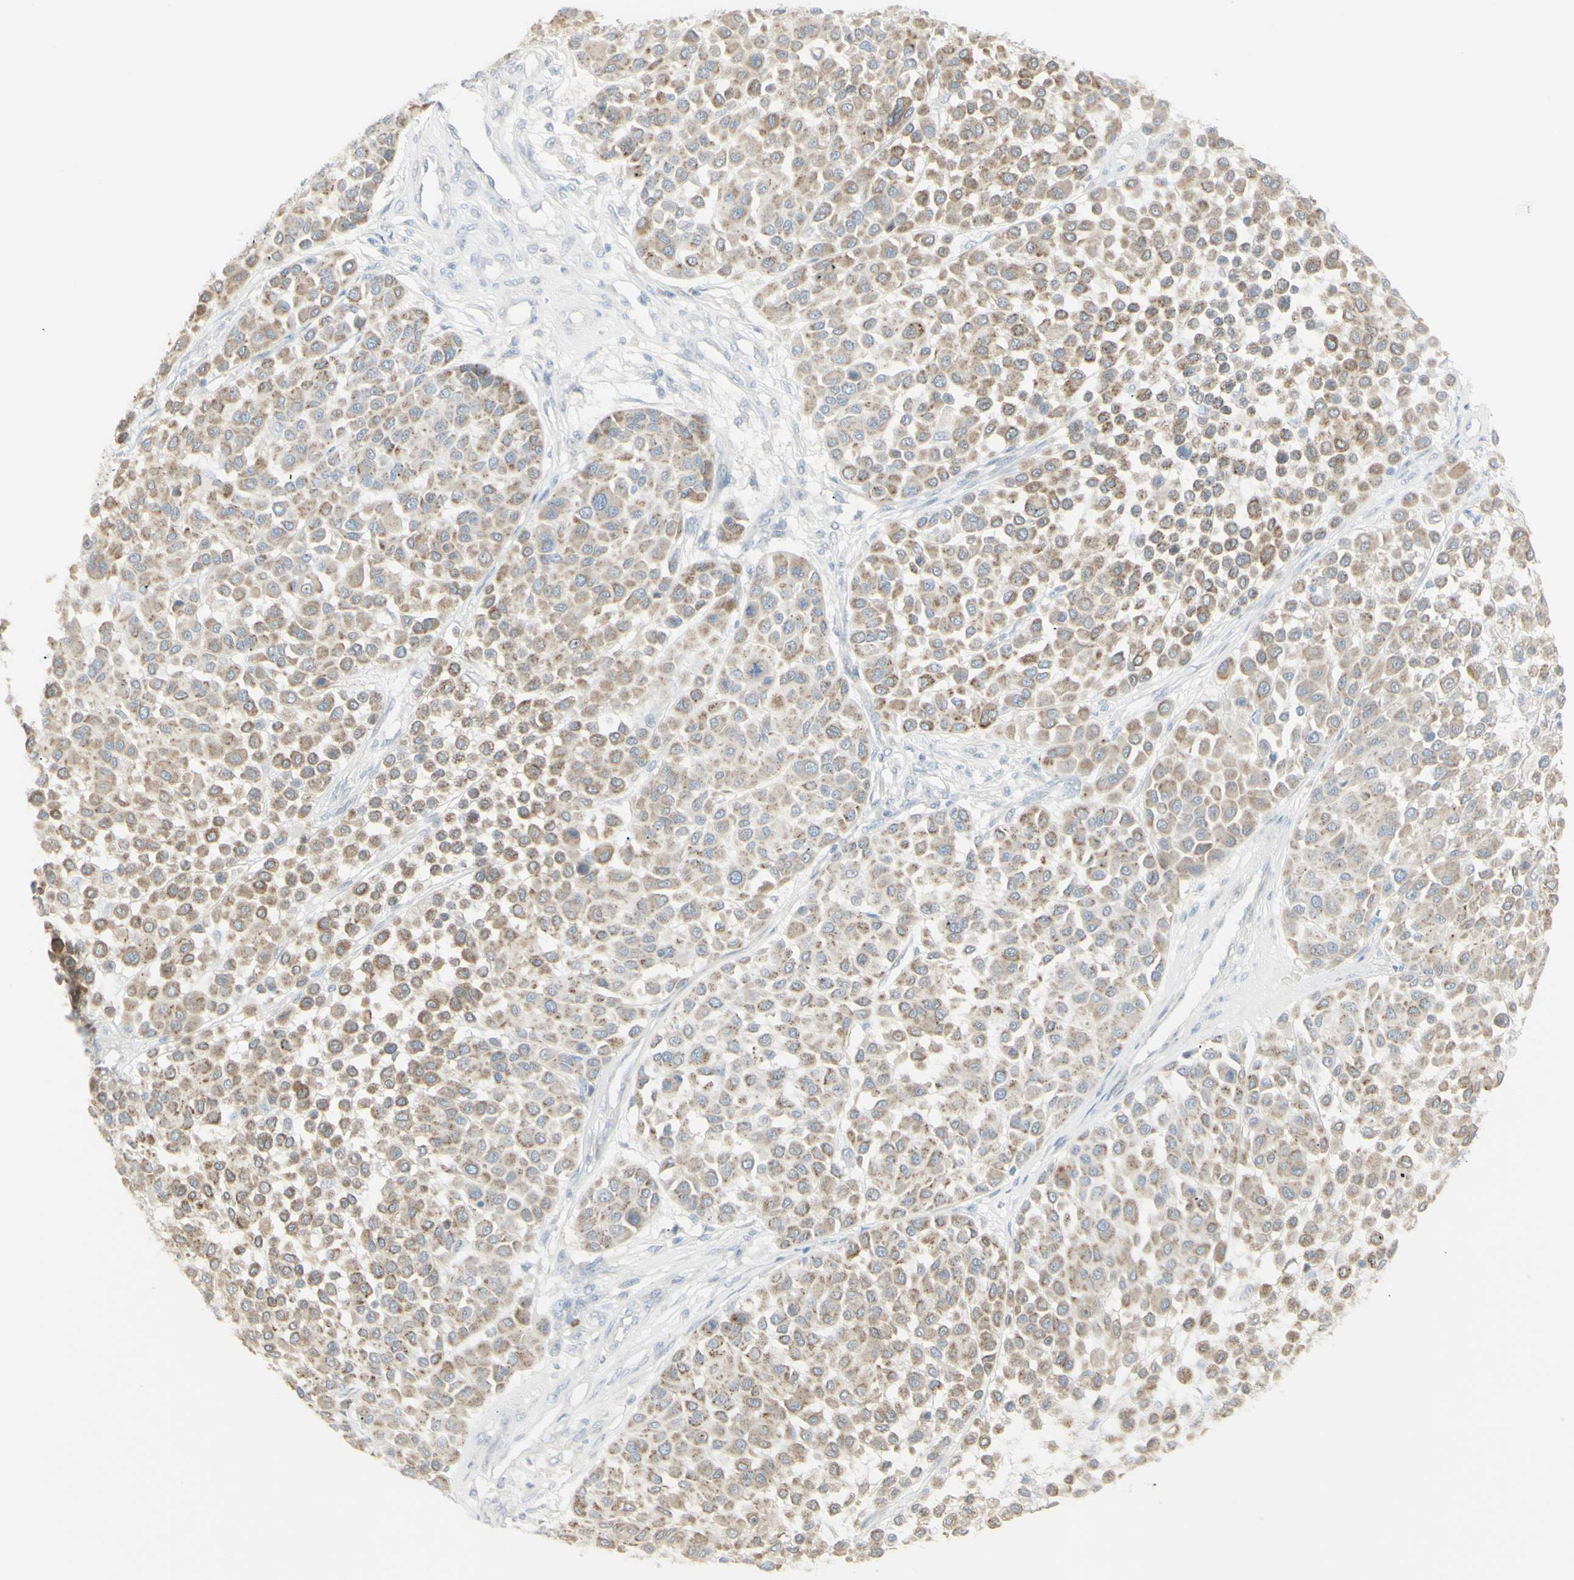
{"staining": {"intensity": "moderate", "quantity": ">75%", "location": "cytoplasmic/membranous"}, "tissue": "melanoma", "cell_type": "Tumor cells", "image_type": "cancer", "snomed": [{"axis": "morphology", "description": "Malignant melanoma, Metastatic site"}, {"axis": "topography", "description": "Soft tissue"}], "caption": "Human melanoma stained with a protein marker displays moderate staining in tumor cells.", "gene": "NDST4", "patient": {"sex": "male", "age": 41}}